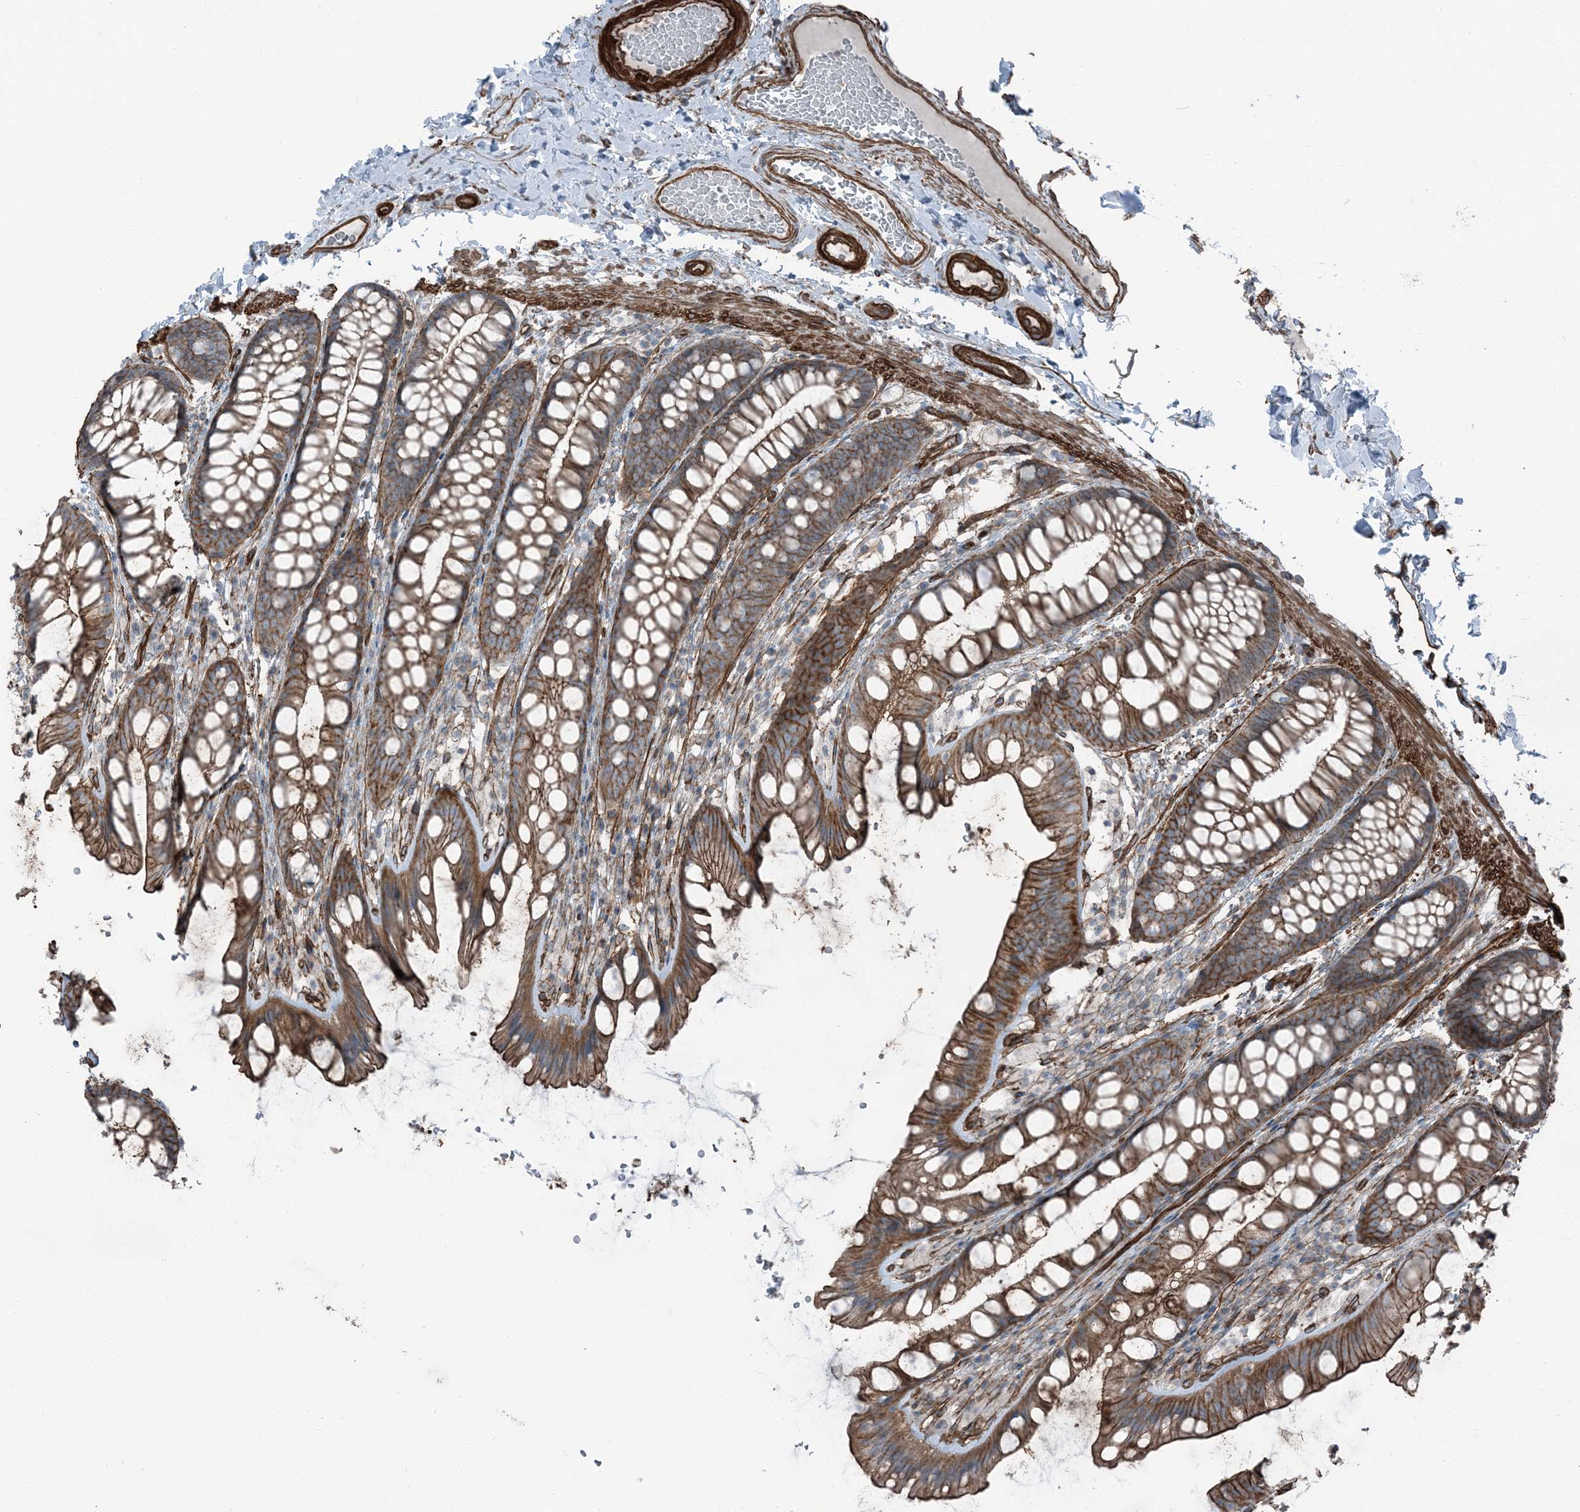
{"staining": {"intensity": "strong", "quantity": ">75%", "location": "cytoplasmic/membranous"}, "tissue": "colon", "cell_type": "Endothelial cells", "image_type": "normal", "snomed": [{"axis": "morphology", "description": "Normal tissue, NOS"}, {"axis": "topography", "description": "Colon"}], "caption": "Immunohistochemistry (DAB (3,3'-diaminobenzidine)) staining of normal colon exhibits strong cytoplasmic/membranous protein expression in about >75% of endothelial cells.", "gene": "ZFP90", "patient": {"sex": "male", "age": 47}}